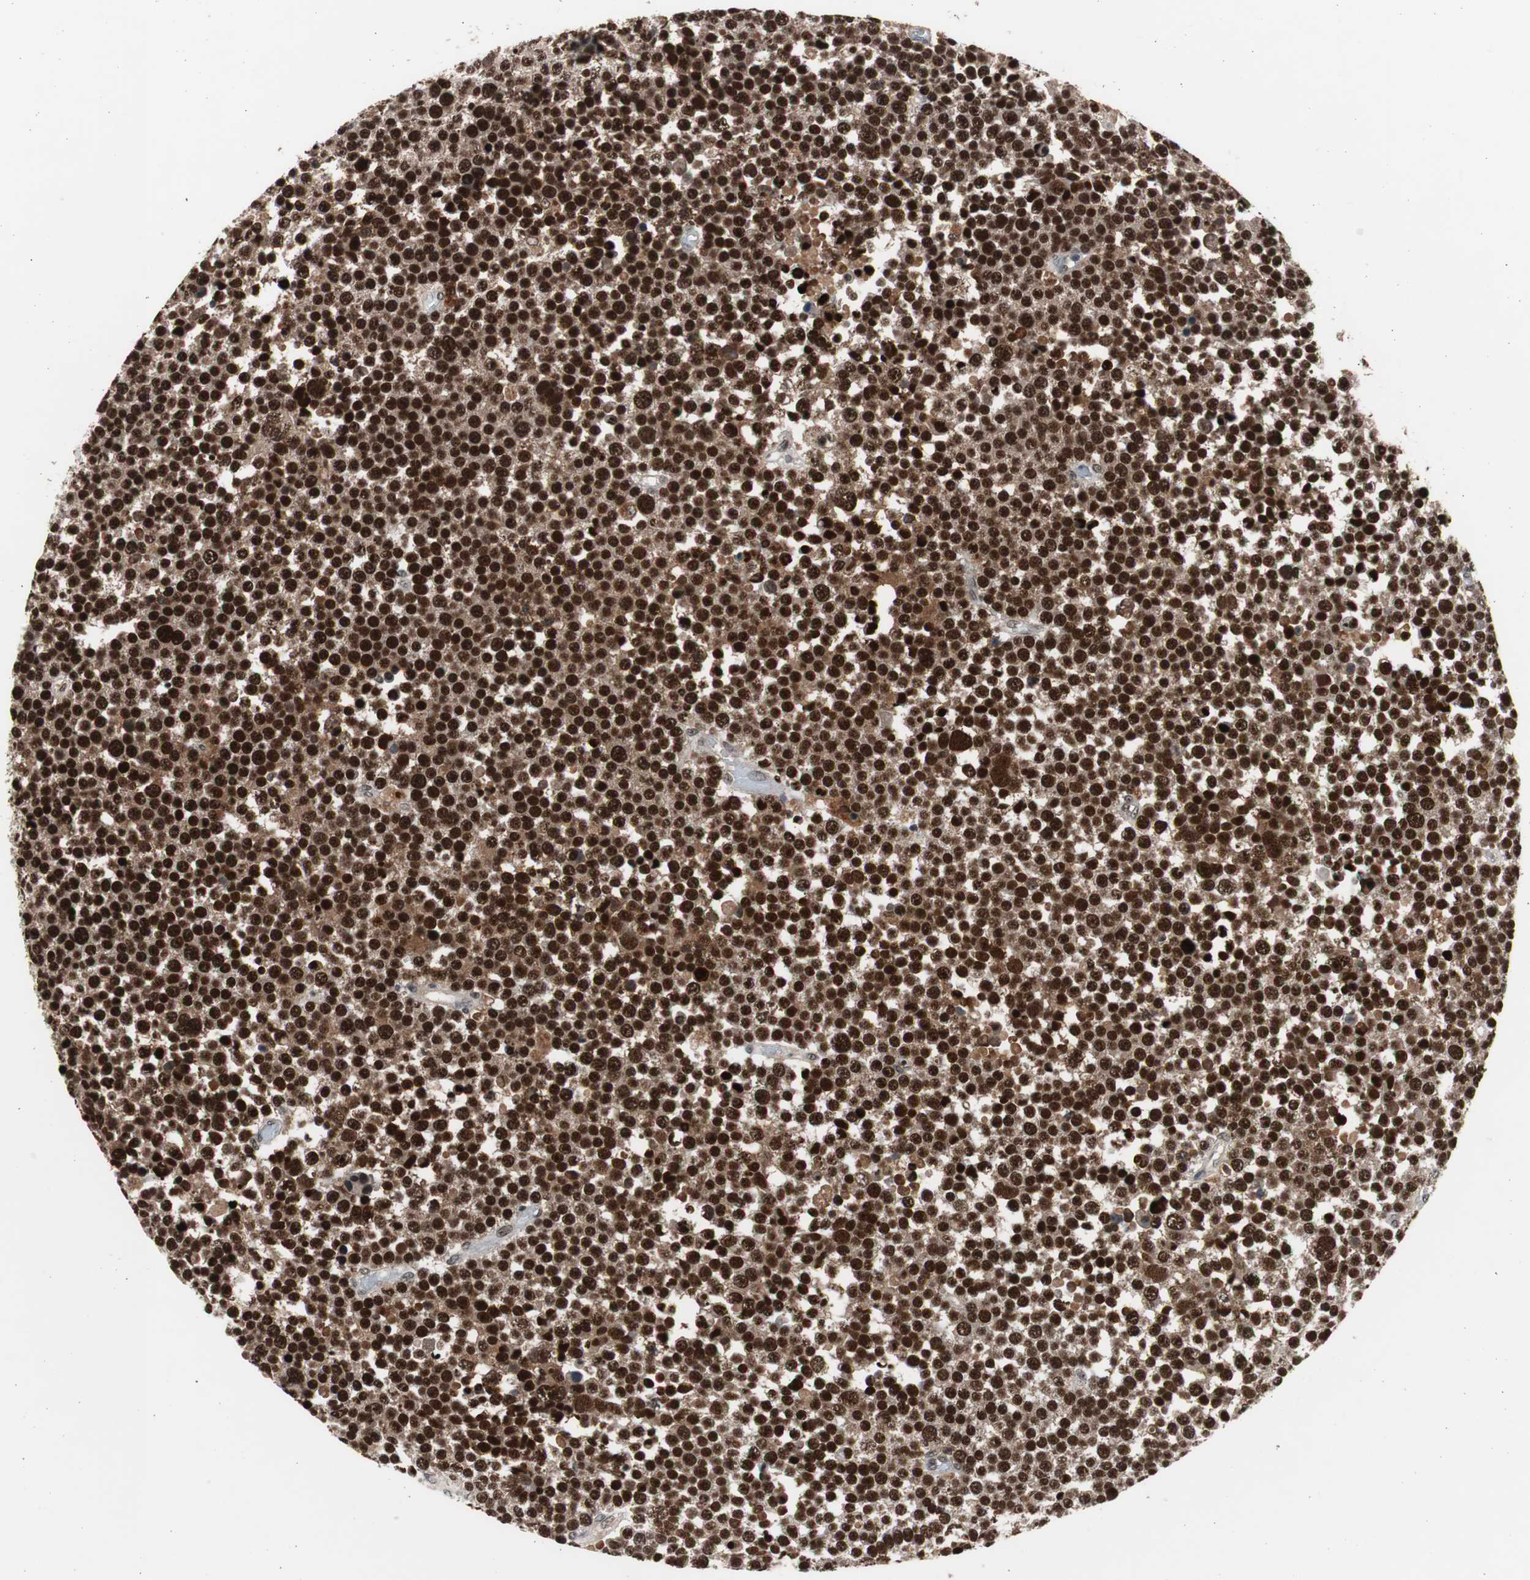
{"staining": {"intensity": "strong", "quantity": ">75%", "location": "nuclear"}, "tissue": "testis cancer", "cell_type": "Tumor cells", "image_type": "cancer", "snomed": [{"axis": "morphology", "description": "Seminoma, NOS"}, {"axis": "topography", "description": "Testis"}], "caption": "Brown immunohistochemical staining in testis seminoma displays strong nuclear staining in approximately >75% of tumor cells.", "gene": "RPA1", "patient": {"sex": "male", "age": 71}}